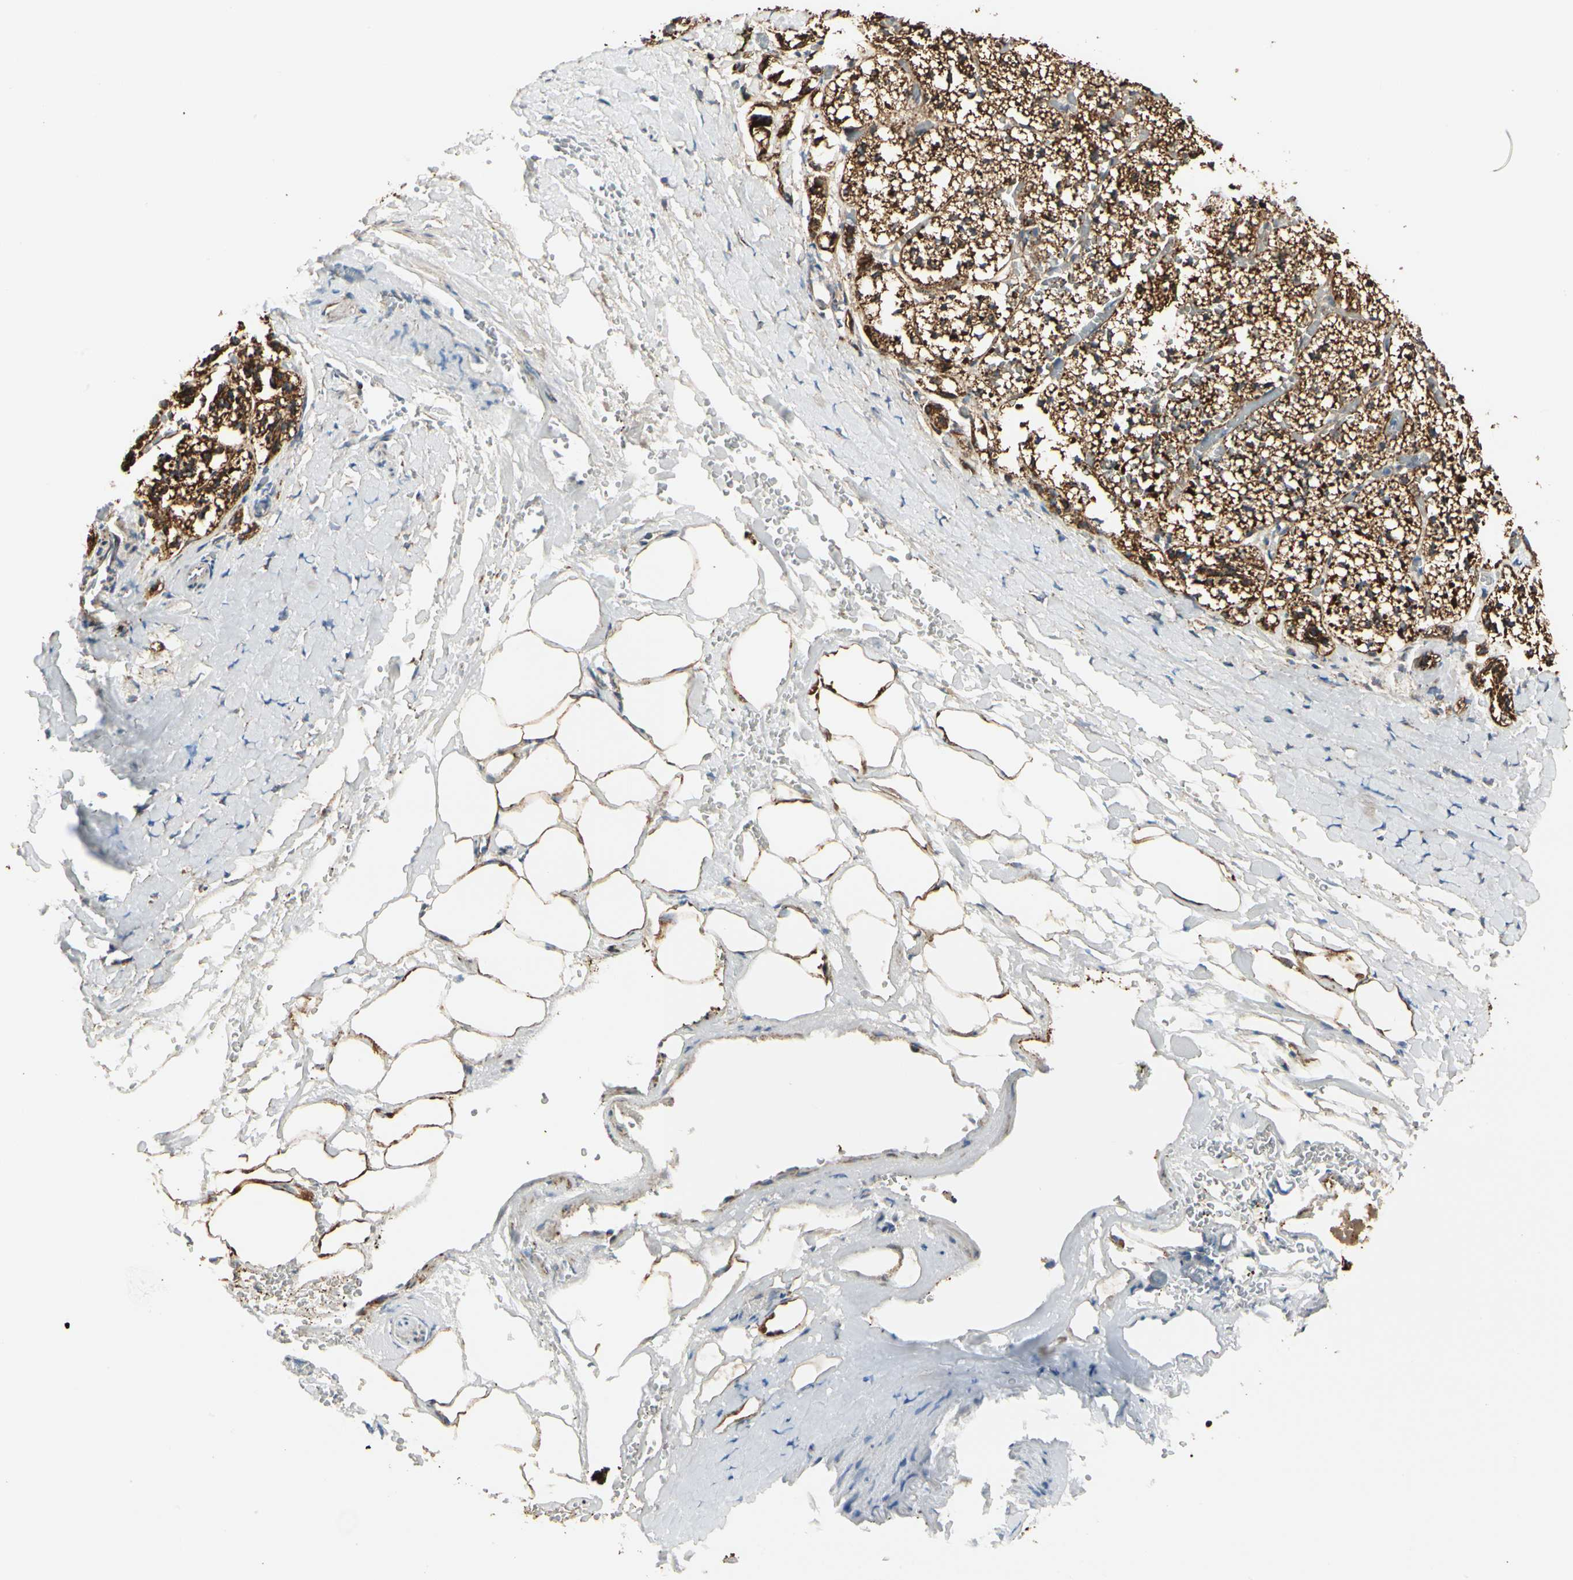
{"staining": {"intensity": "strong", "quantity": ">75%", "location": "cytoplasmic/membranous"}, "tissue": "adrenal gland", "cell_type": "Glandular cells", "image_type": "normal", "snomed": [{"axis": "morphology", "description": "Normal tissue, NOS"}, {"axis": "topography", "description": "Adrenal gland"}], "caption": "This is an image of IHC staining of benign adrenal gland, which shows strong expression in the cytoplasmic/membranous of glandular cells.", "gene": "ANKS6", "patient": {"sex": "male", "age": 53}}